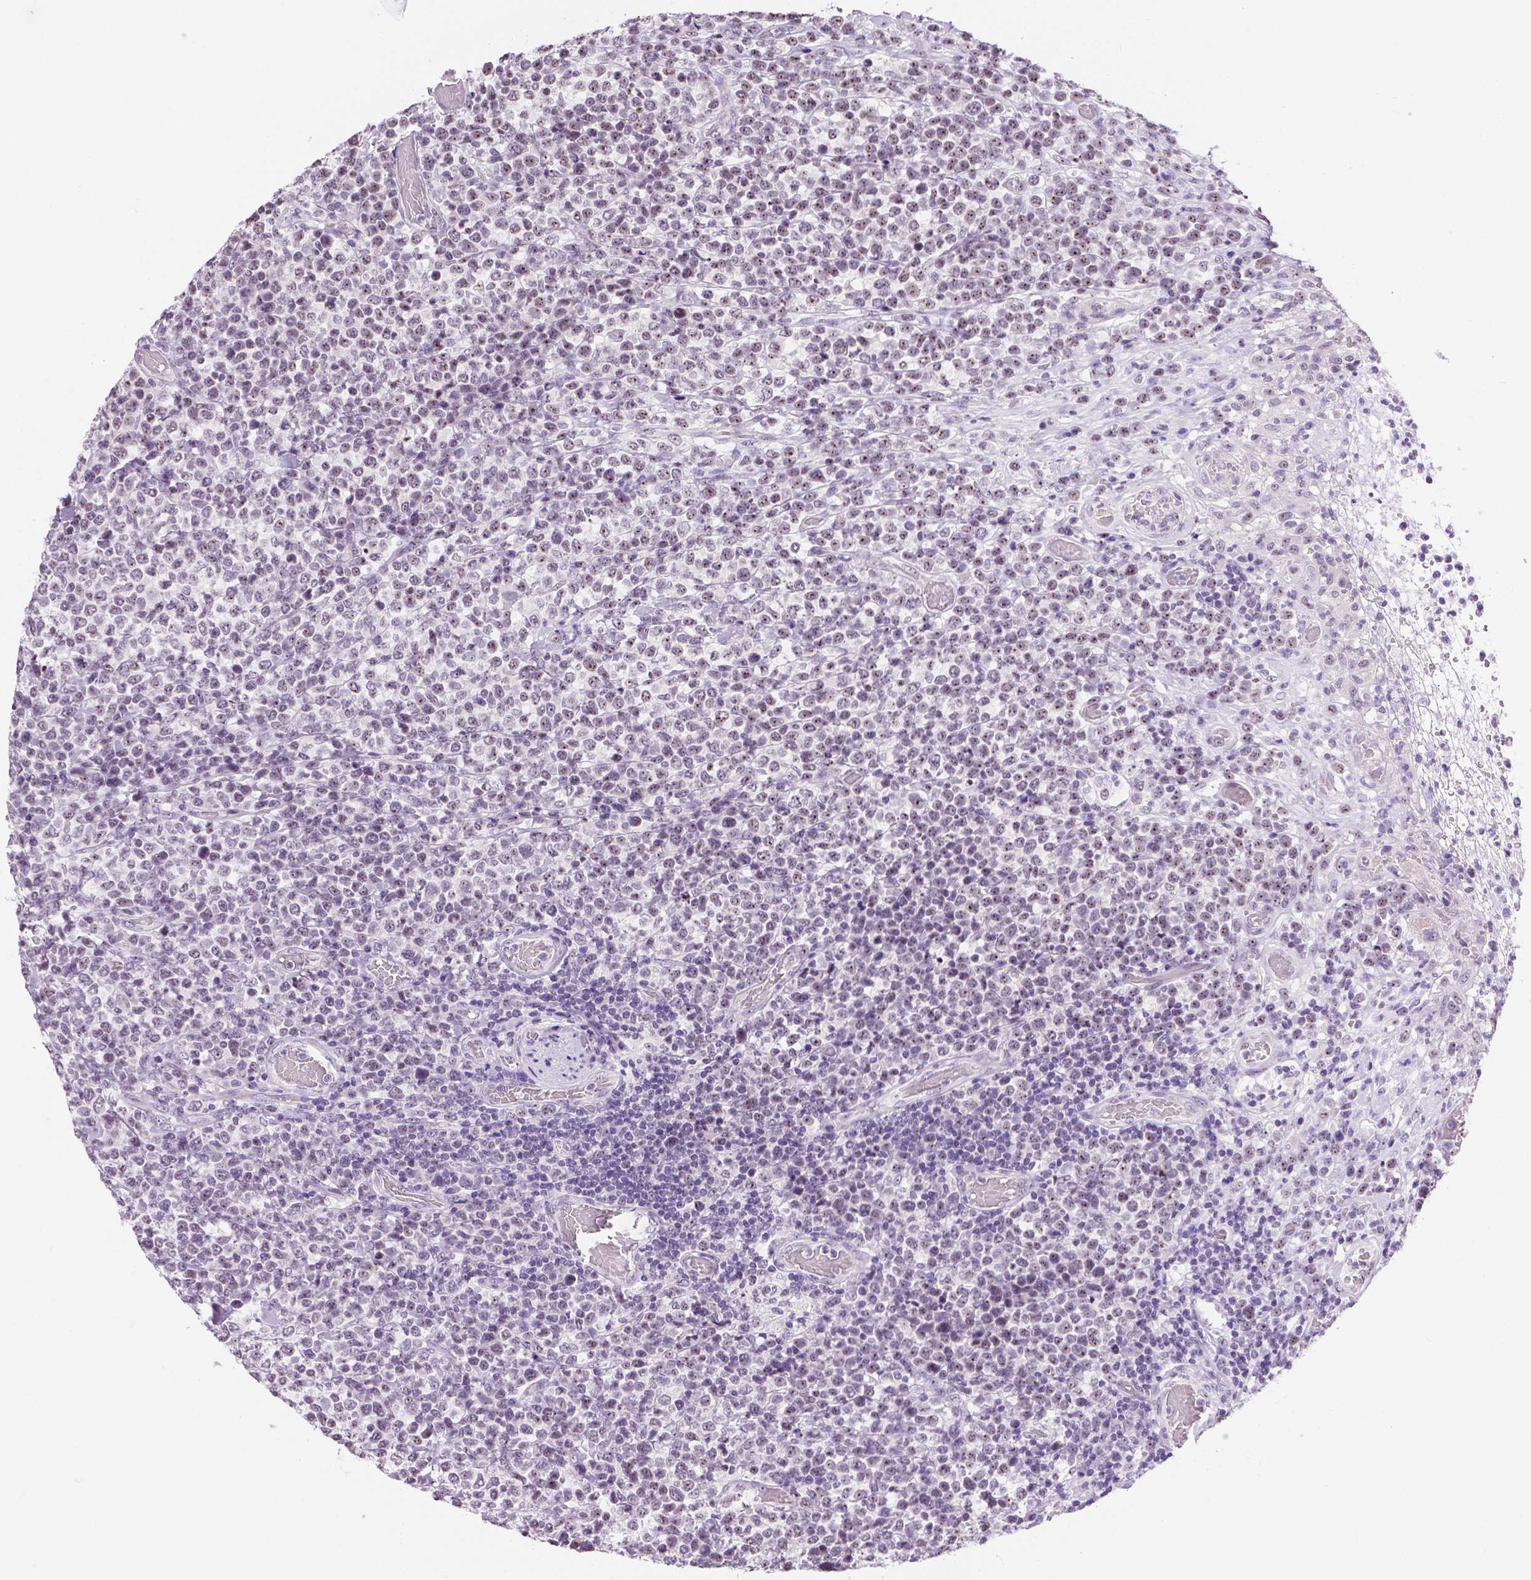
{"staining": {"intensity": "weak", "quantity": "<25%", "location": "nuclear"}, "tissue": "lymphoma", "cell_type": "Tumor cells", "image_type": "cancer", "snomed": [{"axis": "morphology", "description": "Malignant lymphoma, non-Hodgkin's type, High grade"}, {"axis": "topography", "description": "Soft tissue"}], "caption": "The histopathology image displays no significant positivity in tumor cells of high-grade malignant lymphoma, non-Hodgkin's type. Brightfield microscopy of immunohistochemistry stained with DAB (brown) and hematoxylin (blue), captured at high magnification.", "gene": "NHP2", "patient": {"sex": "female", "age": 56}}